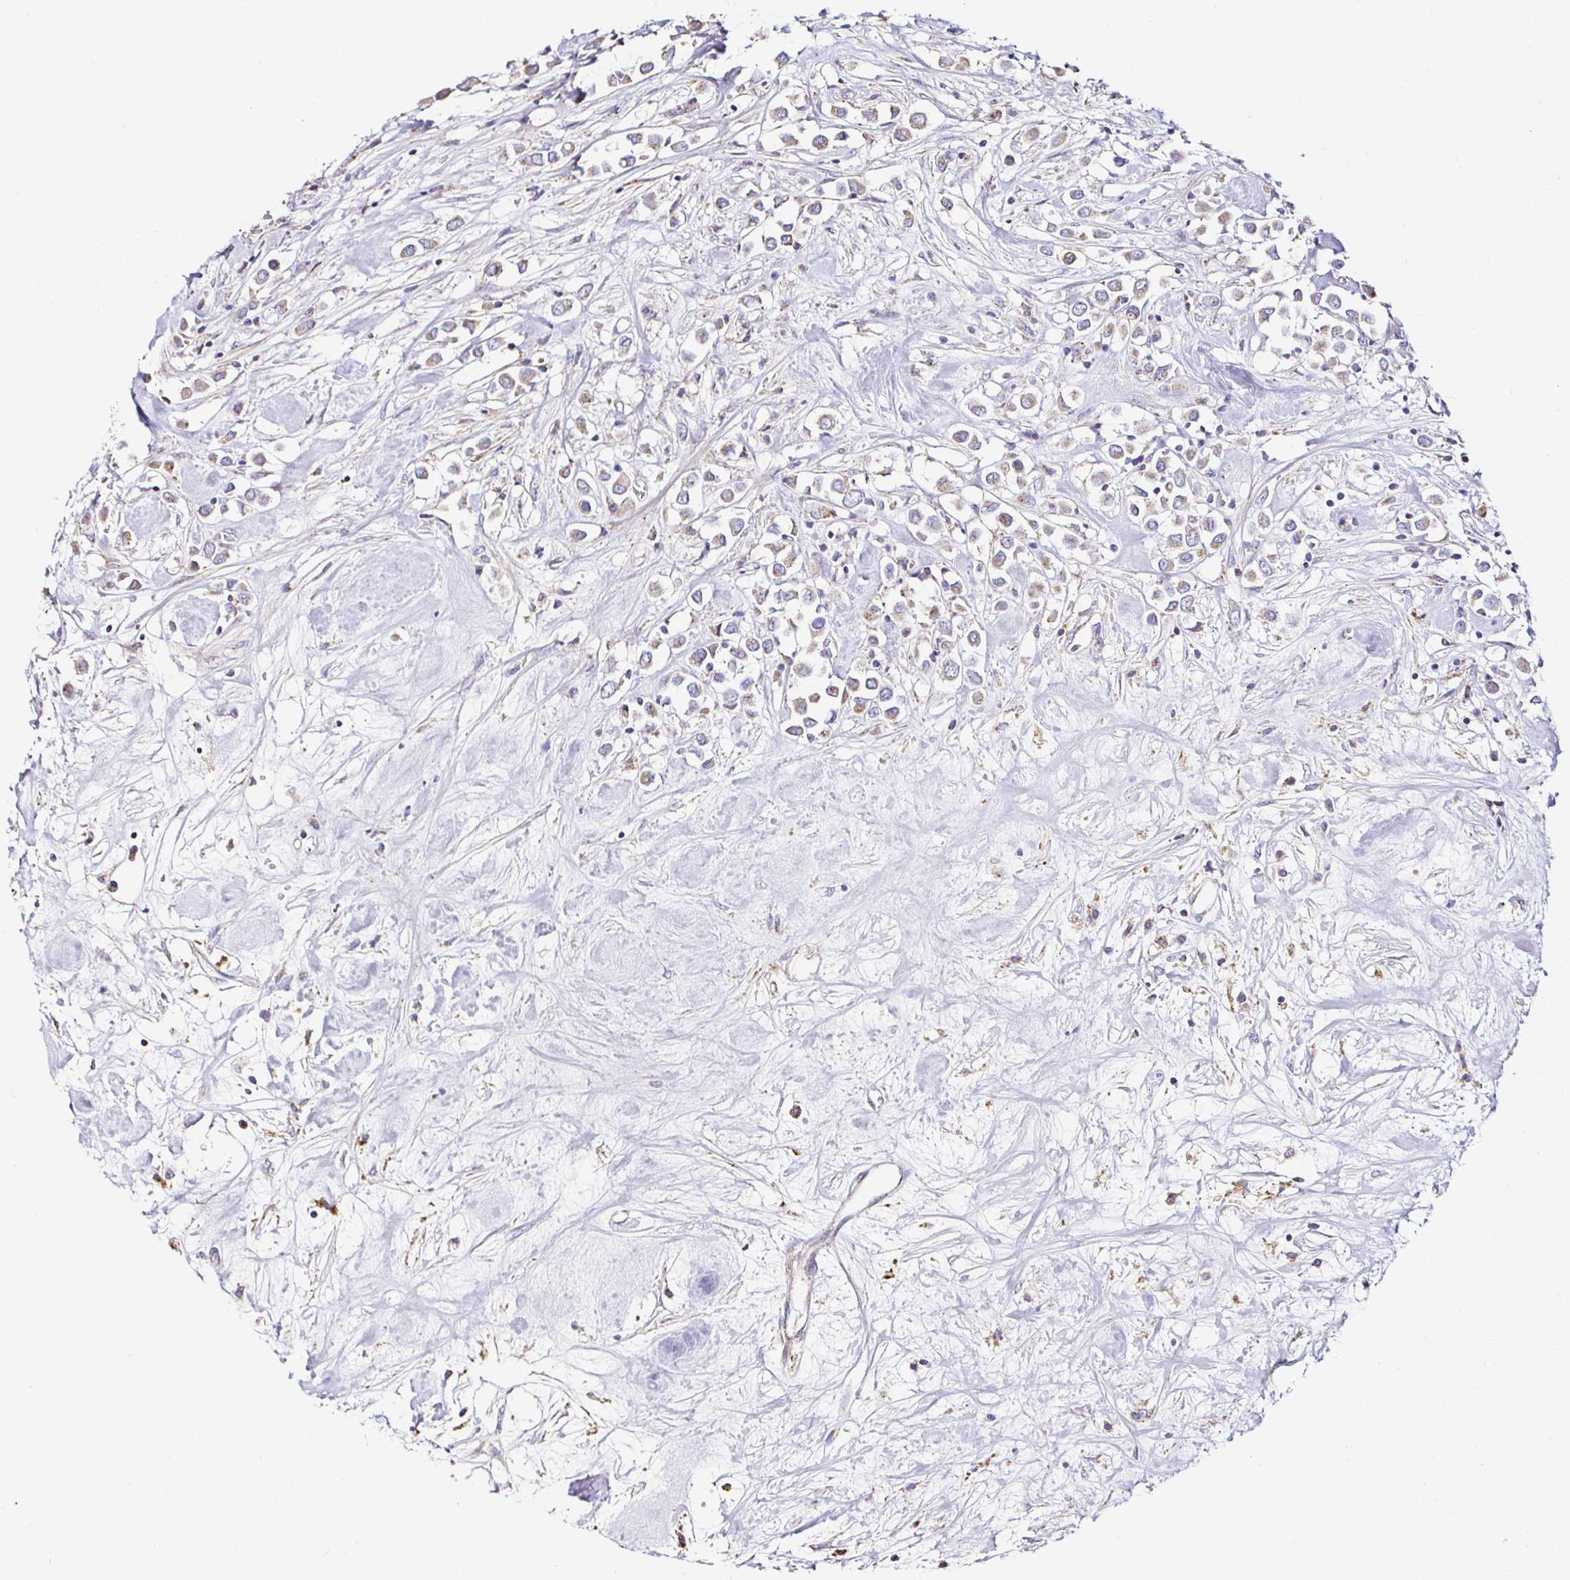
{"staining": {"intensity": "weak", "quantity": ">75%", "location": "cytoplasmic/membranous"}, "tissue": "breast cancer", "cell_type": "Tumor cells", "image_type": "cancer", "snomed": [{"axis": "morphology", "description": "Duct carcinoma"}, {"axis": "topography", "description": "Breast"}], "caption": "A histopathology image showing weak cytoplasmic/membranous expression in about >75% of tumor cells in intraductal carcinoma (breast), as visualized by brown immunohistochemical staining.", "gene": "GALNS", "patient": {"sex": "female", "age": 61}}